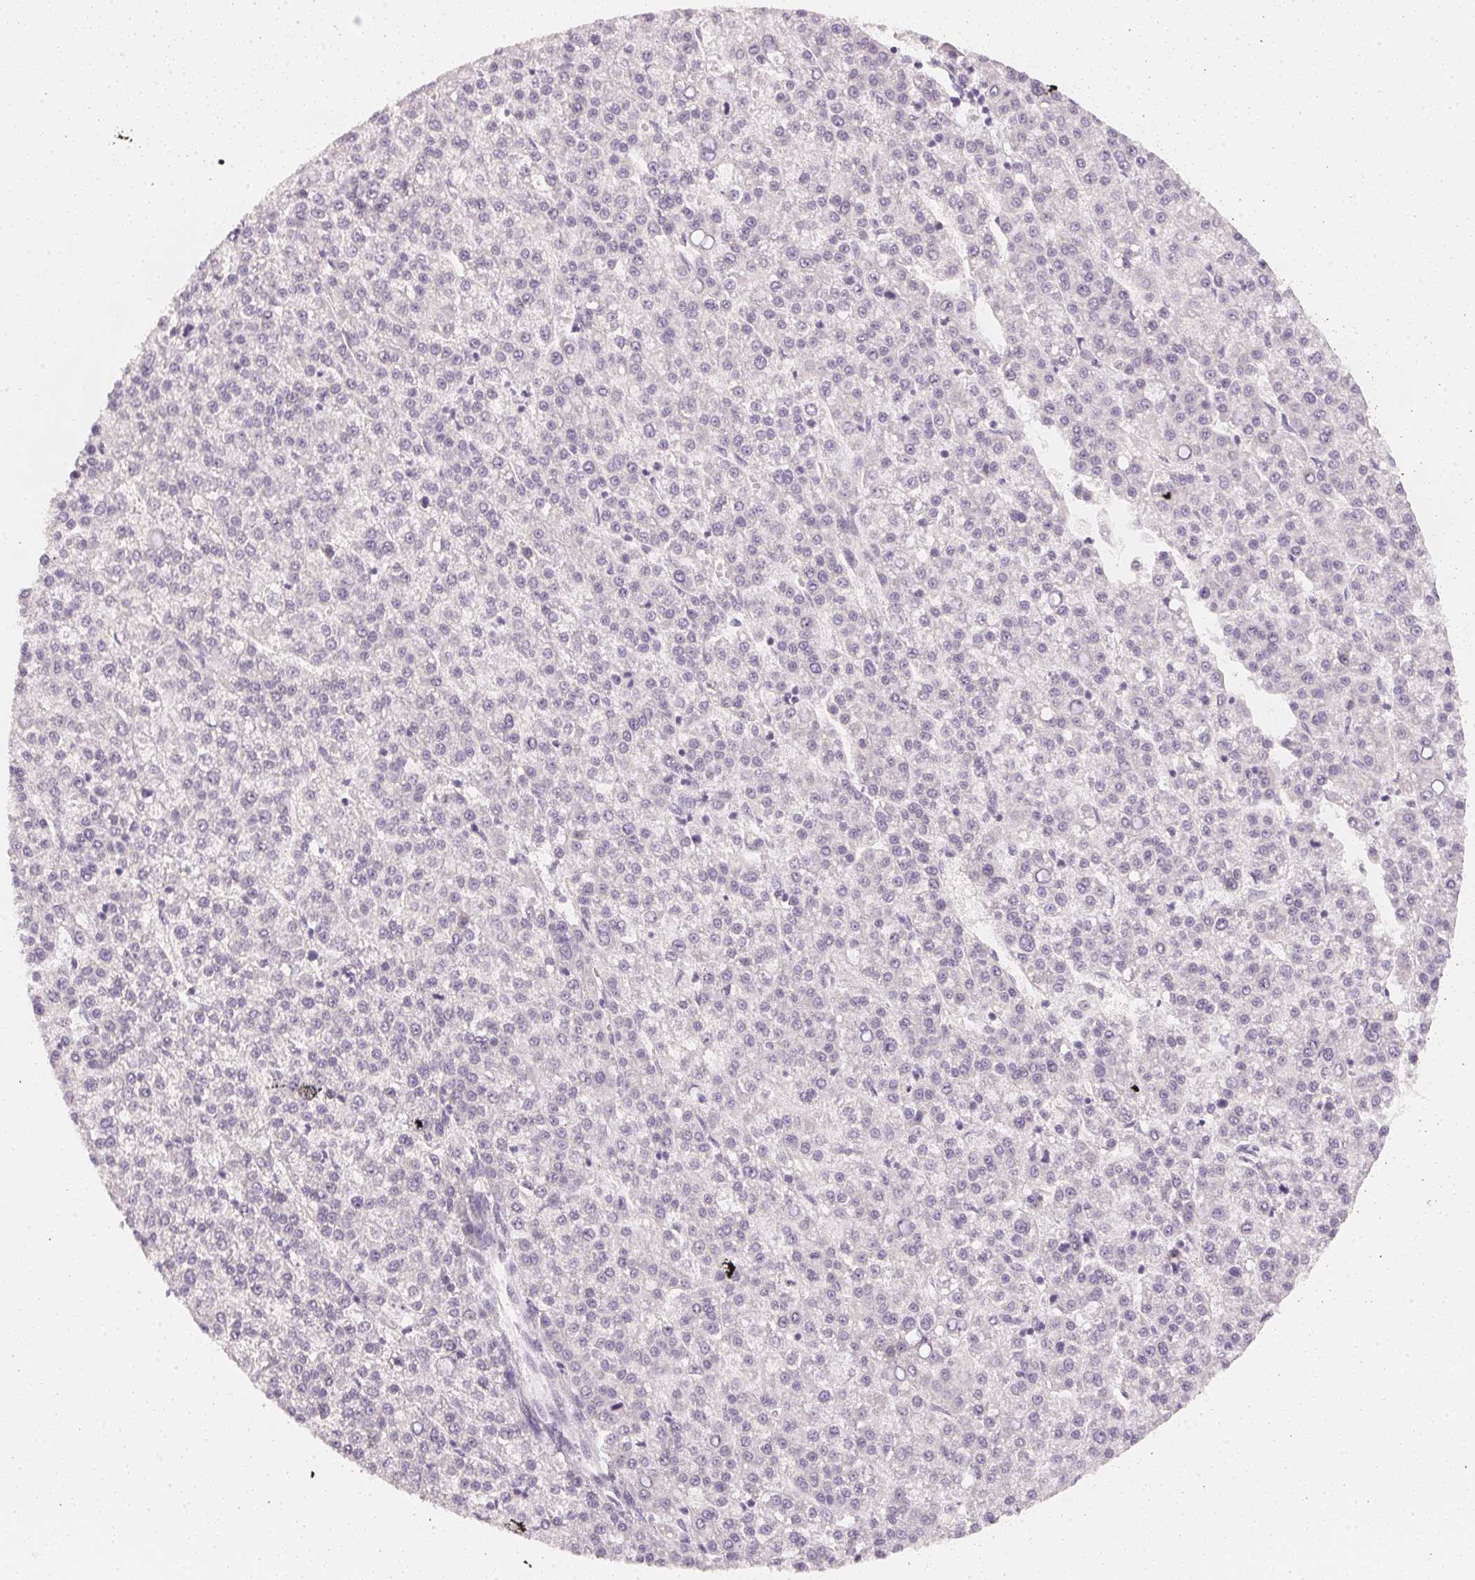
{"staining": {"intensity": "negative", "quantity": "none", "location": "none"}, "tissue": "liver cancer", "cell_type": "Tumor cells", "image_type": "cancer", "snomed": [{"axis": "morphology", "description": "Carcinoma, Hepatocellular, NOS"}, {"axis": "topography", "description": "Liver"}], "caption": "DAB (3,3'-diaminobenzidine) immunohistochemical staining of human liver hepatocellular carcinoma shows no significant expression in tumor cells.", "gene": "CFAP276", "patient": {"sex": "female", "age": 58}}